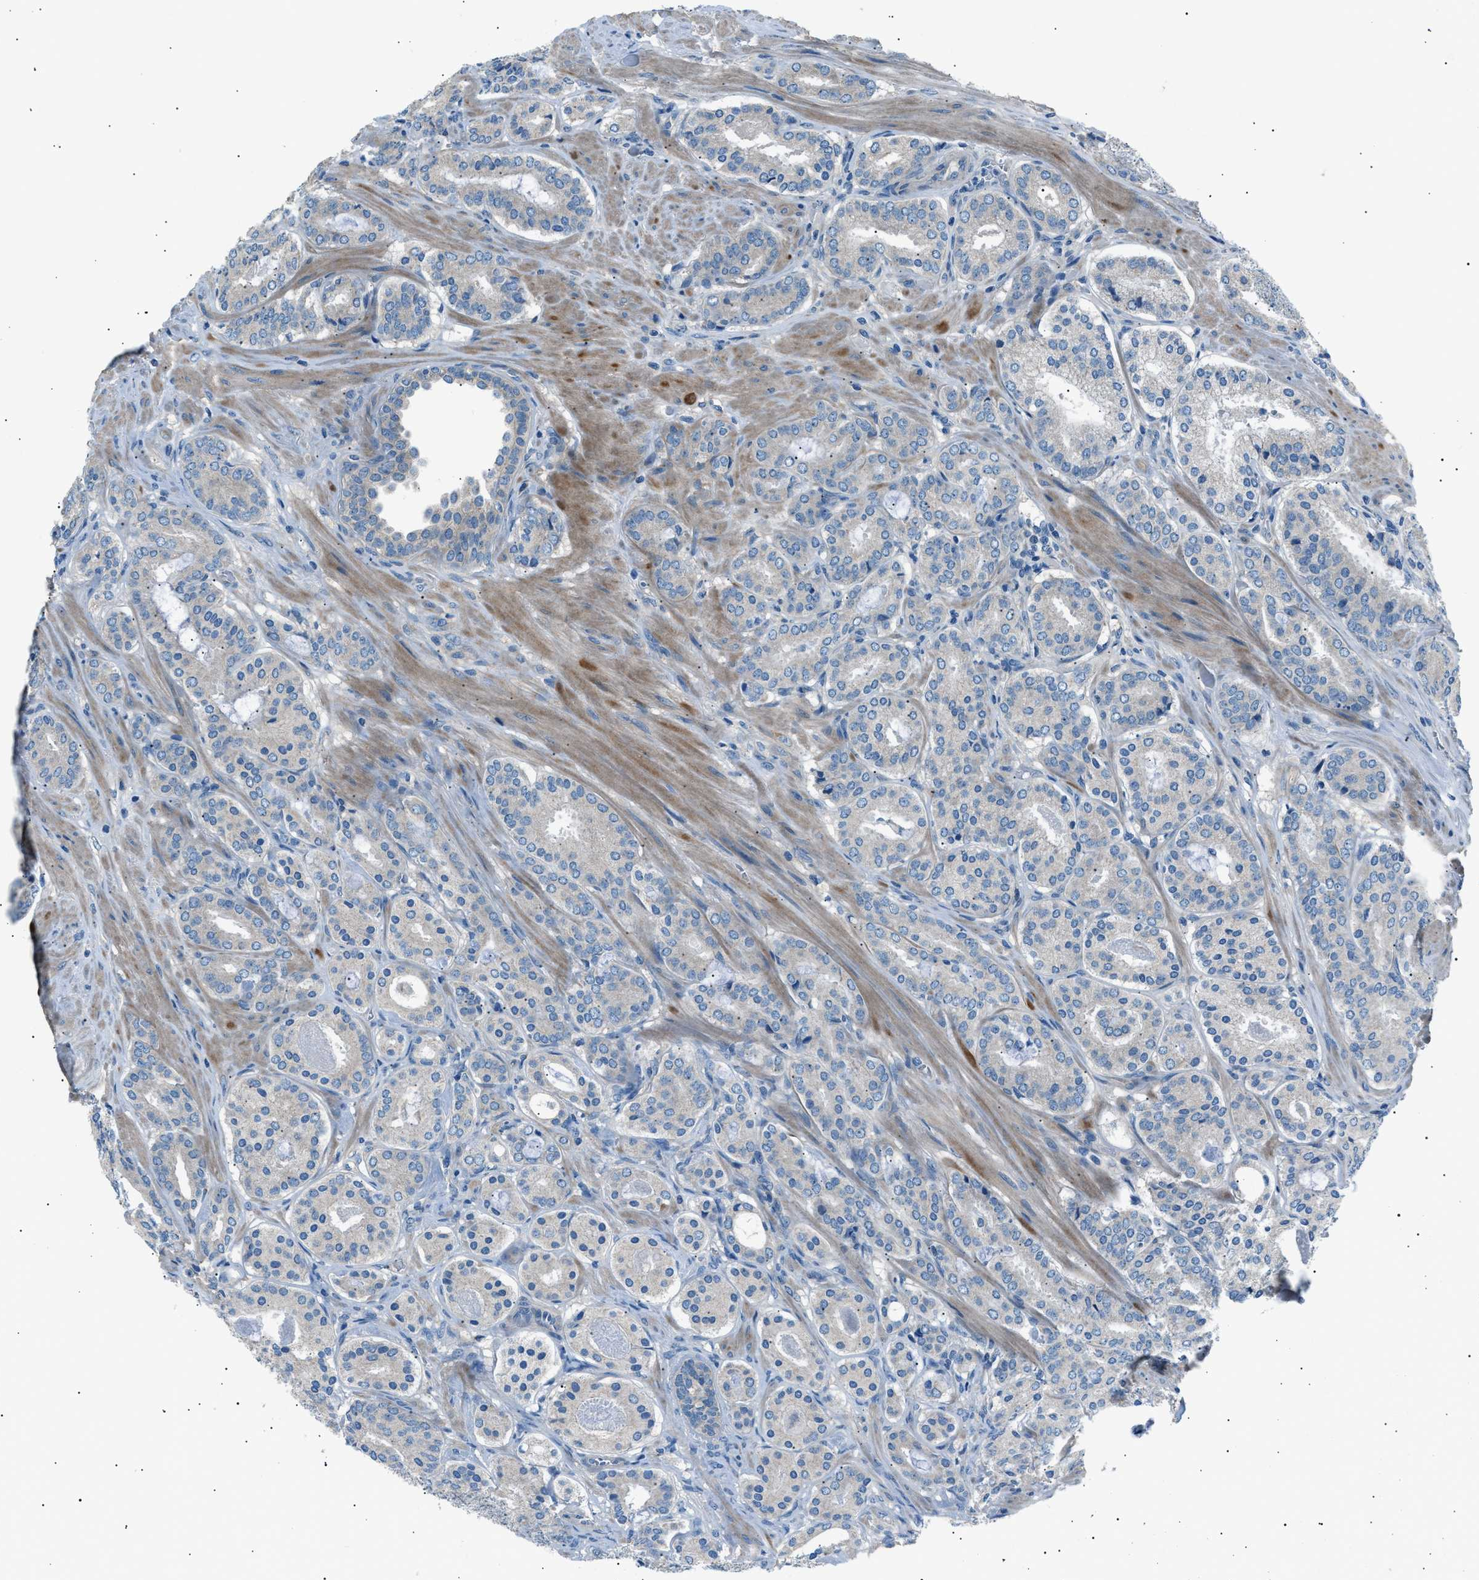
{"staining": {"intensity": "negative", "quantity": "none", "location": "none"}, "tissue": "prostate cancer", "cell_type": "Tumor cells", "image_type": "cancer", "snomed": [{"axis": "morphology", "description": "Adenocarcinoma, Low grade"}, {"axis": "topography", "description": "Prostate"}], "caption": "The image demonstrates no significant positivity in tumor cells of prostate cancer.", "gene": "LRRC37B", "patient": {"sex": "male", "age": 69}}